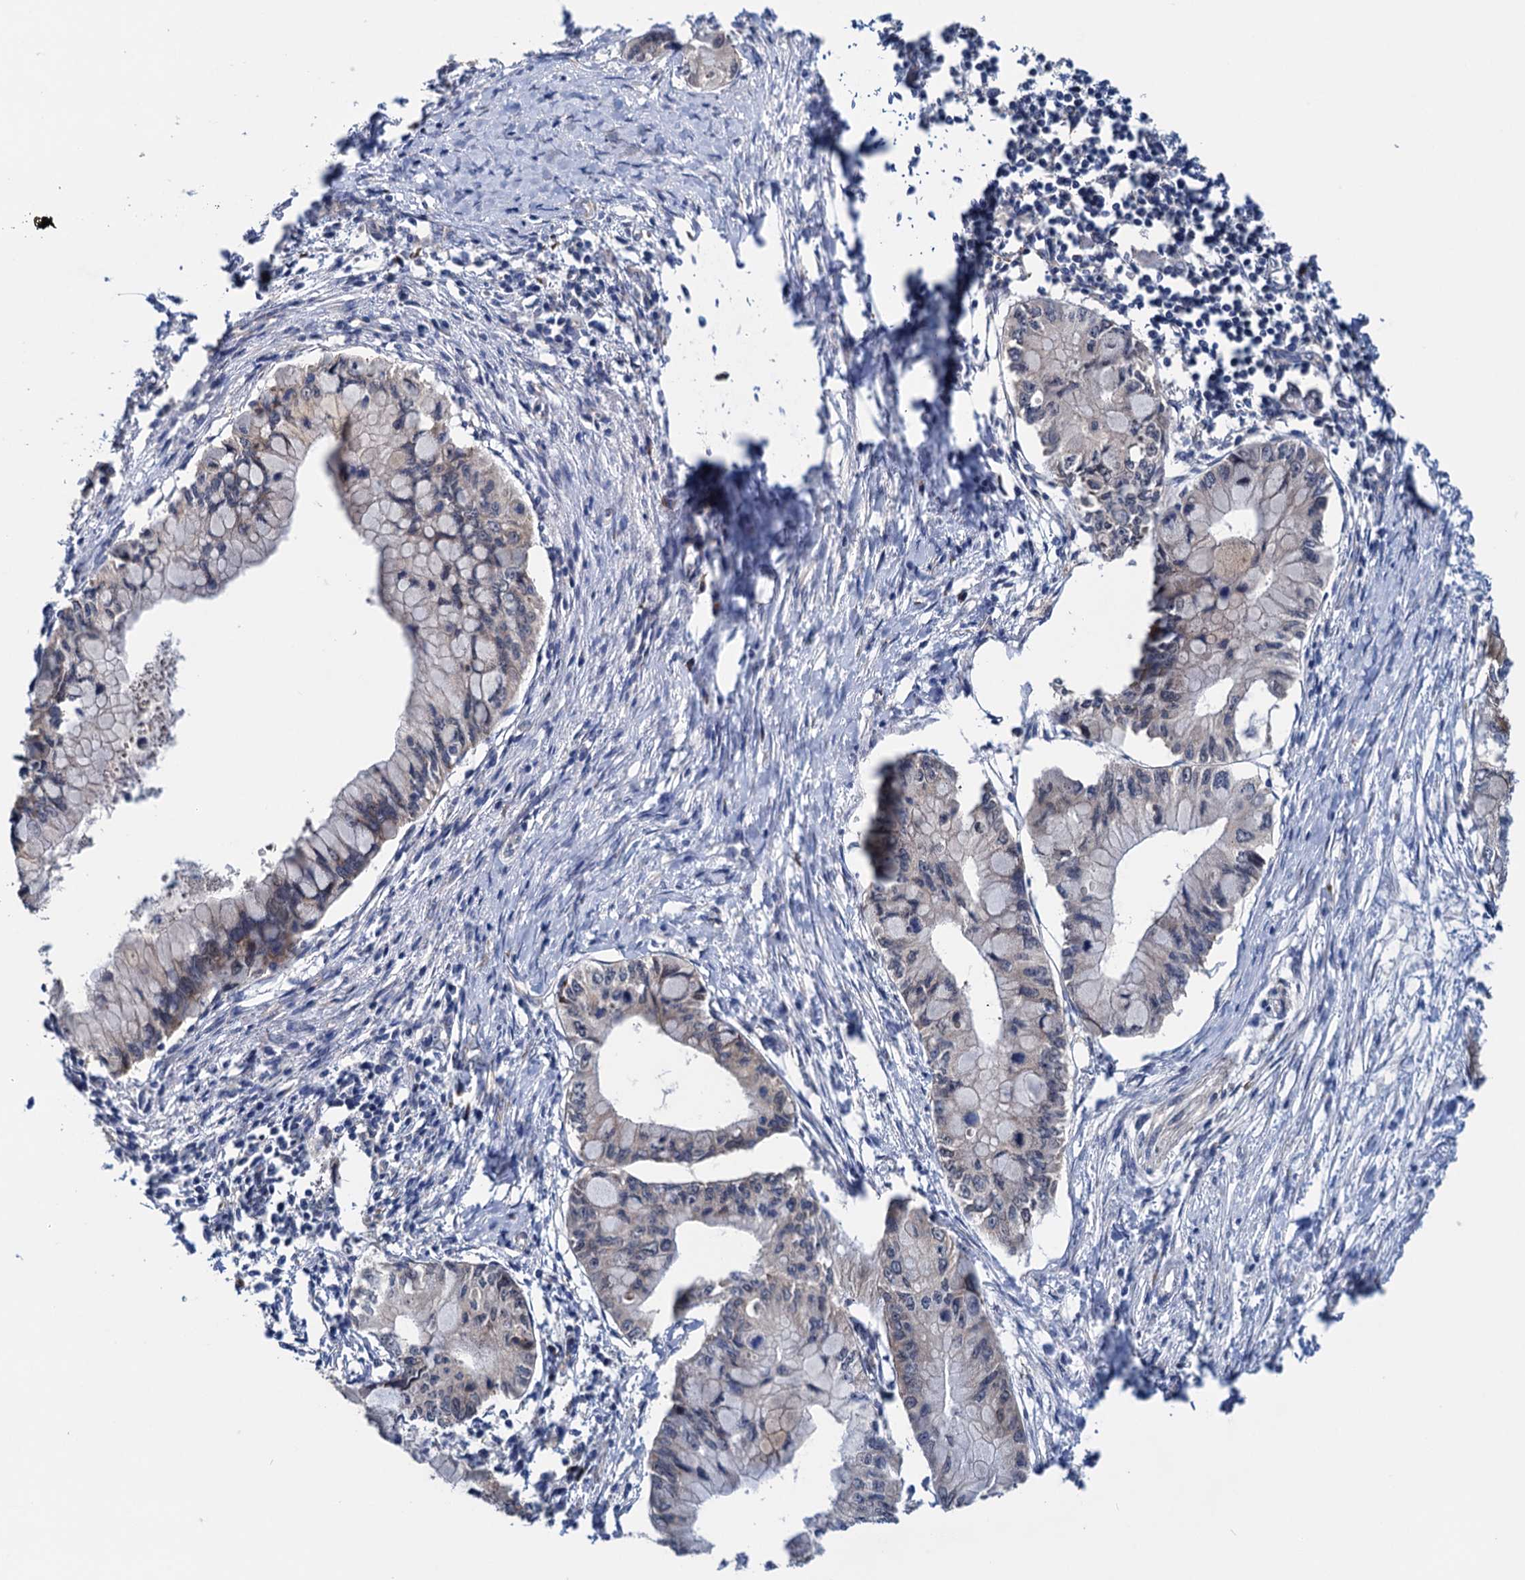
{"staining": {"intensity": "weak", "quantity": "<25%", "location": "cytoplasmic/membranous"}, "tissue": "pancreatic cancer", "cell_type": "Tumor cells", "image_type": "cancer", "snomed": [{"axis": "morphology", "description": "Adenocarcinoma, NOS"}, {"axis": "topography", "description": "Pancreas"}], "caption": "This is an immunohistochemistry (IHC) histopathology image of human pancreatic cancer (adenocarcinoma). There is no positivity in tumor cells.", "gene": "EYA4", "patient": {"sex": "male", "age": 48}}